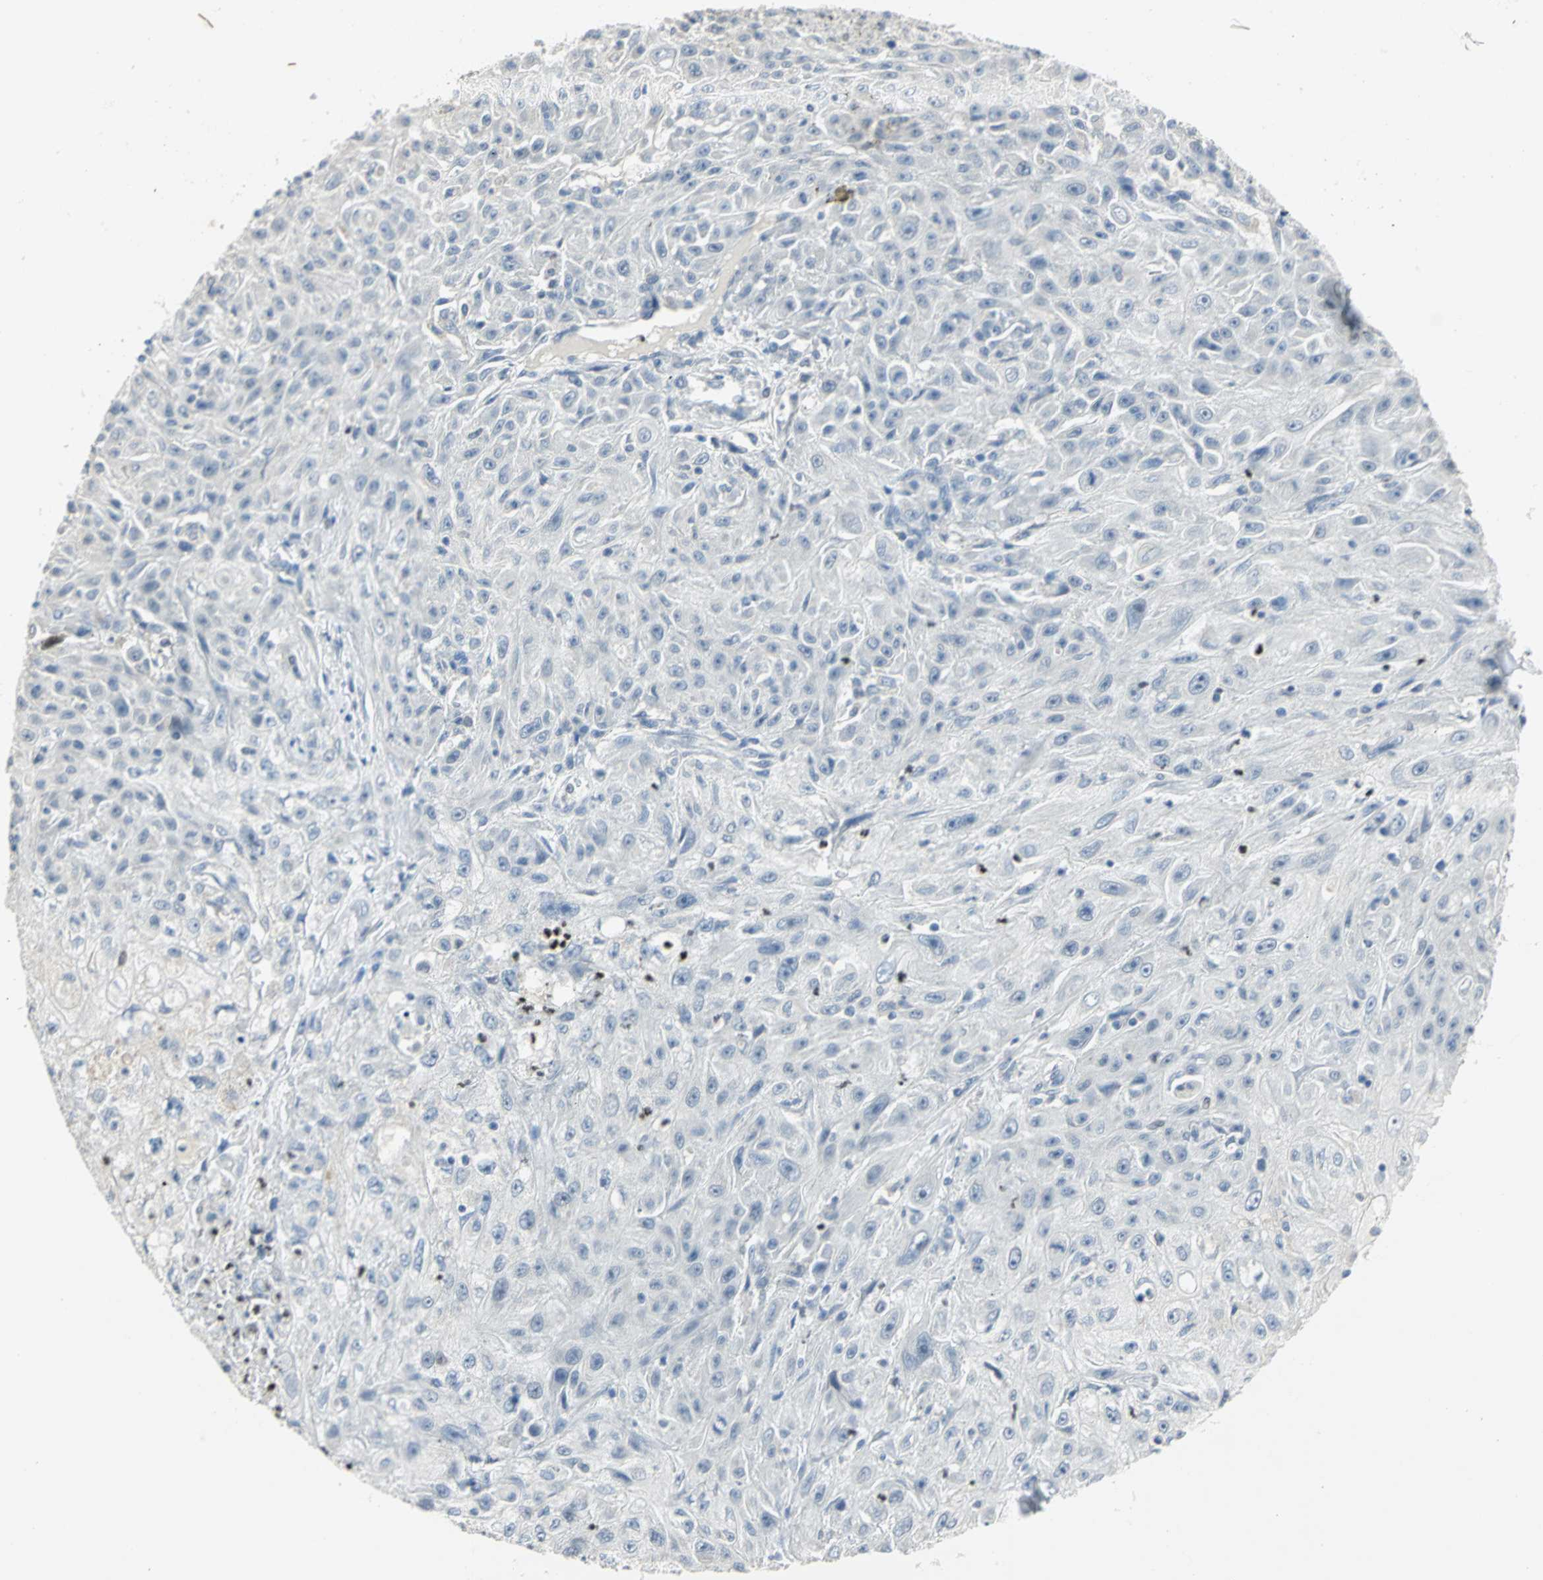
{"staining": {"intensity": "negative", "quantity": "none", "location": "none"}, "tissue": "skin cancer", "cell_type": "Tumor cells", "image_type": "cancer", "snomed": [{"axis": "morphology", "description": "Squamous cell carcinoma, NOS"}, {"axis": "topography", "description": "Skin"}], "caption": "Immunohistochemistry image of squamous cell carcinoma (skin) stained for a protein (brown), which shows no positivity in tumor cells.", "gene": "BCL6", "patient": {"sex": "male", "age": 75}}